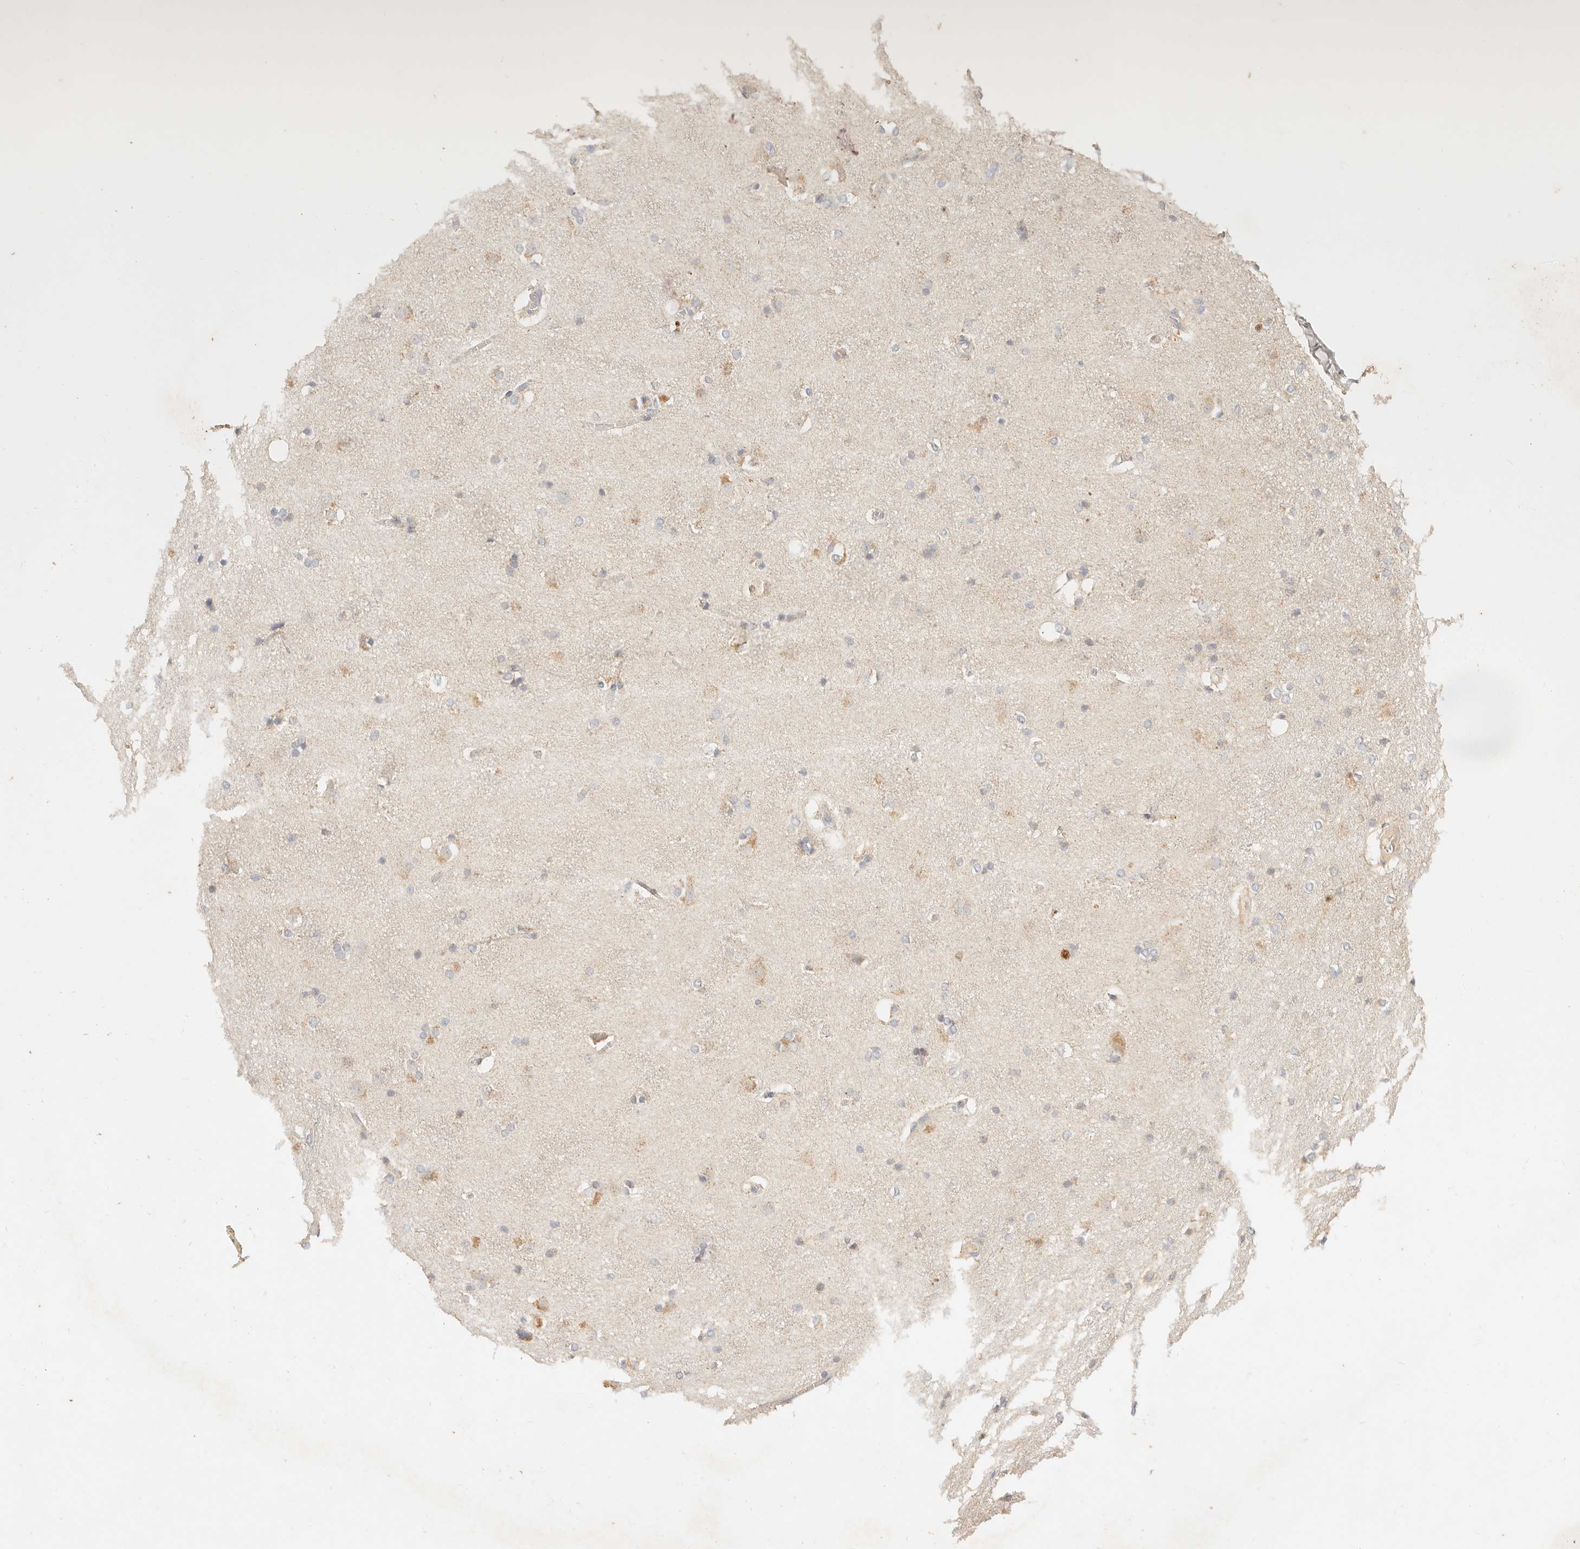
{"staining": {"intensity": "moderate", "quantity": "<25%", "location": "cytoplasmic/membranous"}, "tissue": "caudate", "cell_type": "Glial cells", "image_type": "normal", "snomed": [{"axis": "morphology", "description": "Normal tissue, NOS"}, {"axis": "topography", "description": "Lateral ventricle wall"}], "caption": "Unremarkable caudate demonstrates moderate cytoplasmic/membranous staining in approximately <25% of glial cells Using DAB (brown) and hematoxylin (blue) stains, captured at high magnification using brightfield microscopy..", "gene": "ACOX1", "patient": {"sex": "female", "age": 19}}